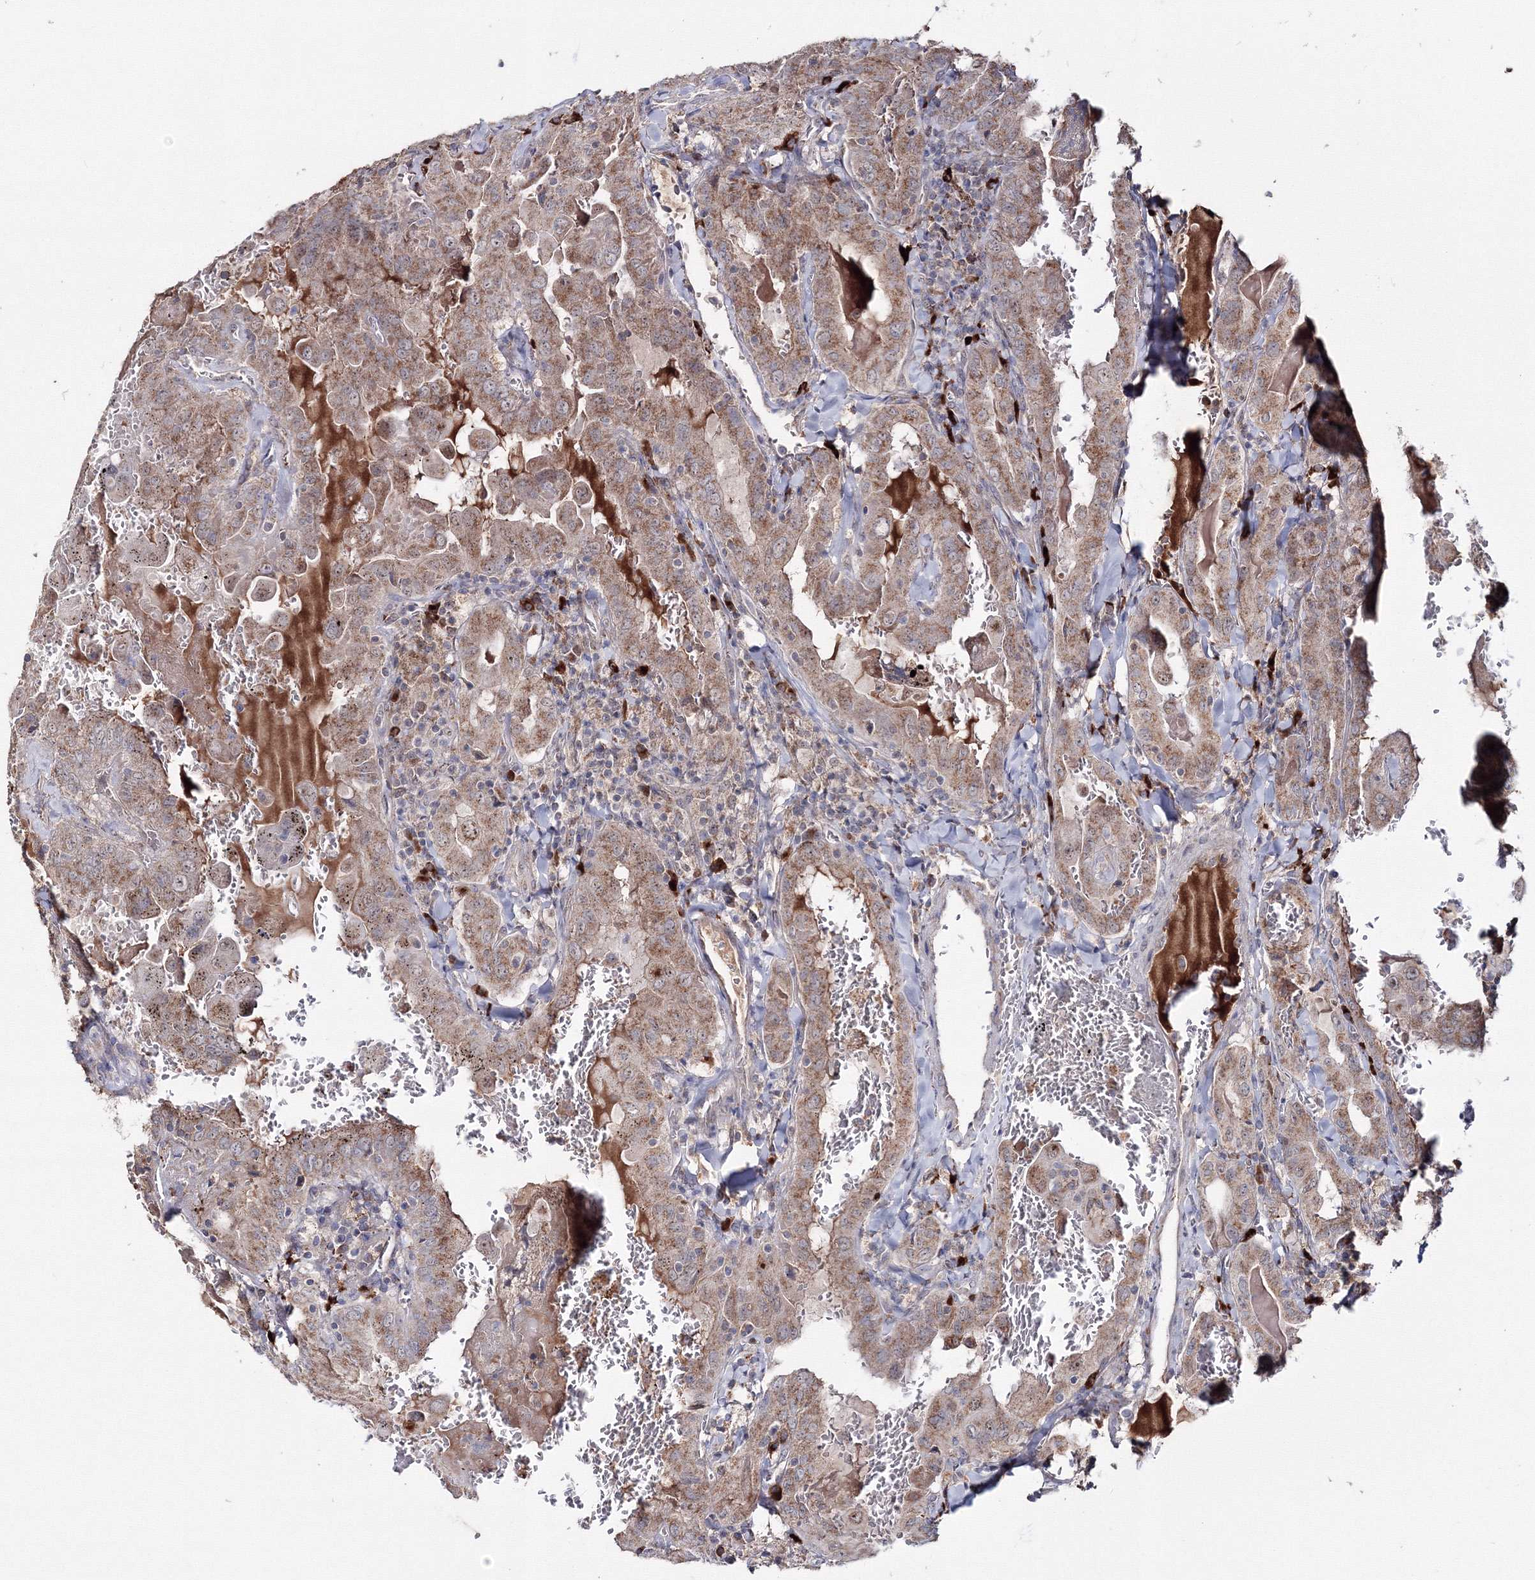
{"staining": {"intensity": "moderate", "quantity": ">75%", "location": "cytoplasmic/membranous"}, "tissue": "thyroid cancer", "cell_type": "Tumor cells", "image_type": "cancer", "snomed": [{"axis": "morphology", "description": "Papillary adenocarcinoma, NOS"}, {"axis": "topography", "description": "Thyroid gland"}], "caption": "This image demonstrates thyroid papillary adenocarcinoma stained with immunohistochemistry (IHC) to label a protein in brown. The cytoplasmic/membranous of tumor cells show moderate positivity for the protein. Nuclei are counter-stained blue.", "gene": "PEX13", "patient": {"sex": "female", "age": 72}}